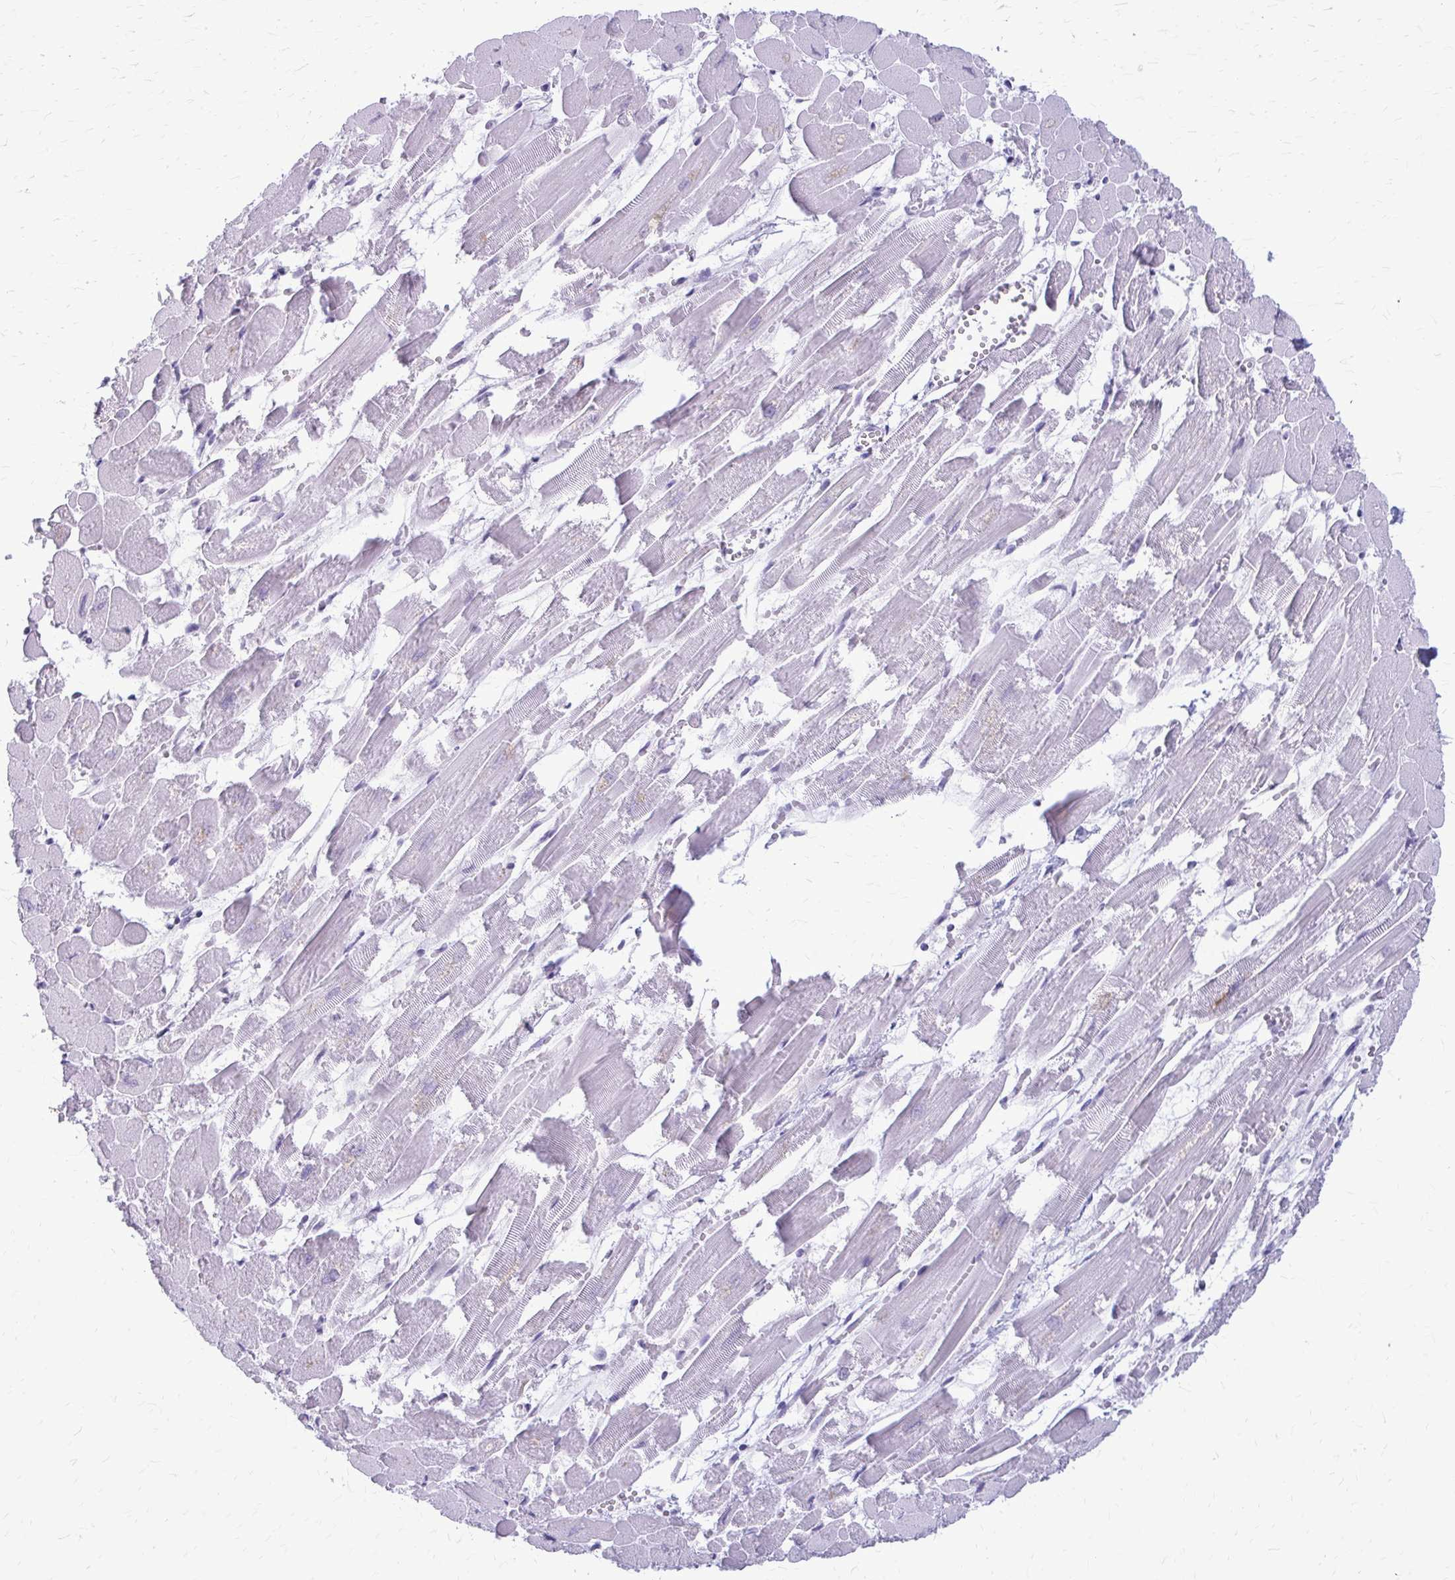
{"staining": {"intensity": "negative", "quantity": "none", "location": "none"}, "tissue": "heart muscle", "cell_type": "Cardiomyocytes", "image_type": "normal", "snomed": [{"axis": "morphology", "description": "Normal tissue, NOS"}, {"axis": "topography", "description": "Heart"}], "caption": "The immunohistochemistry (IHC) micrograph has no significant staining in cardiomyocytes of heart muscle.", "gene": "KRT5", "patient": {"sex": "female", "age": 52}}